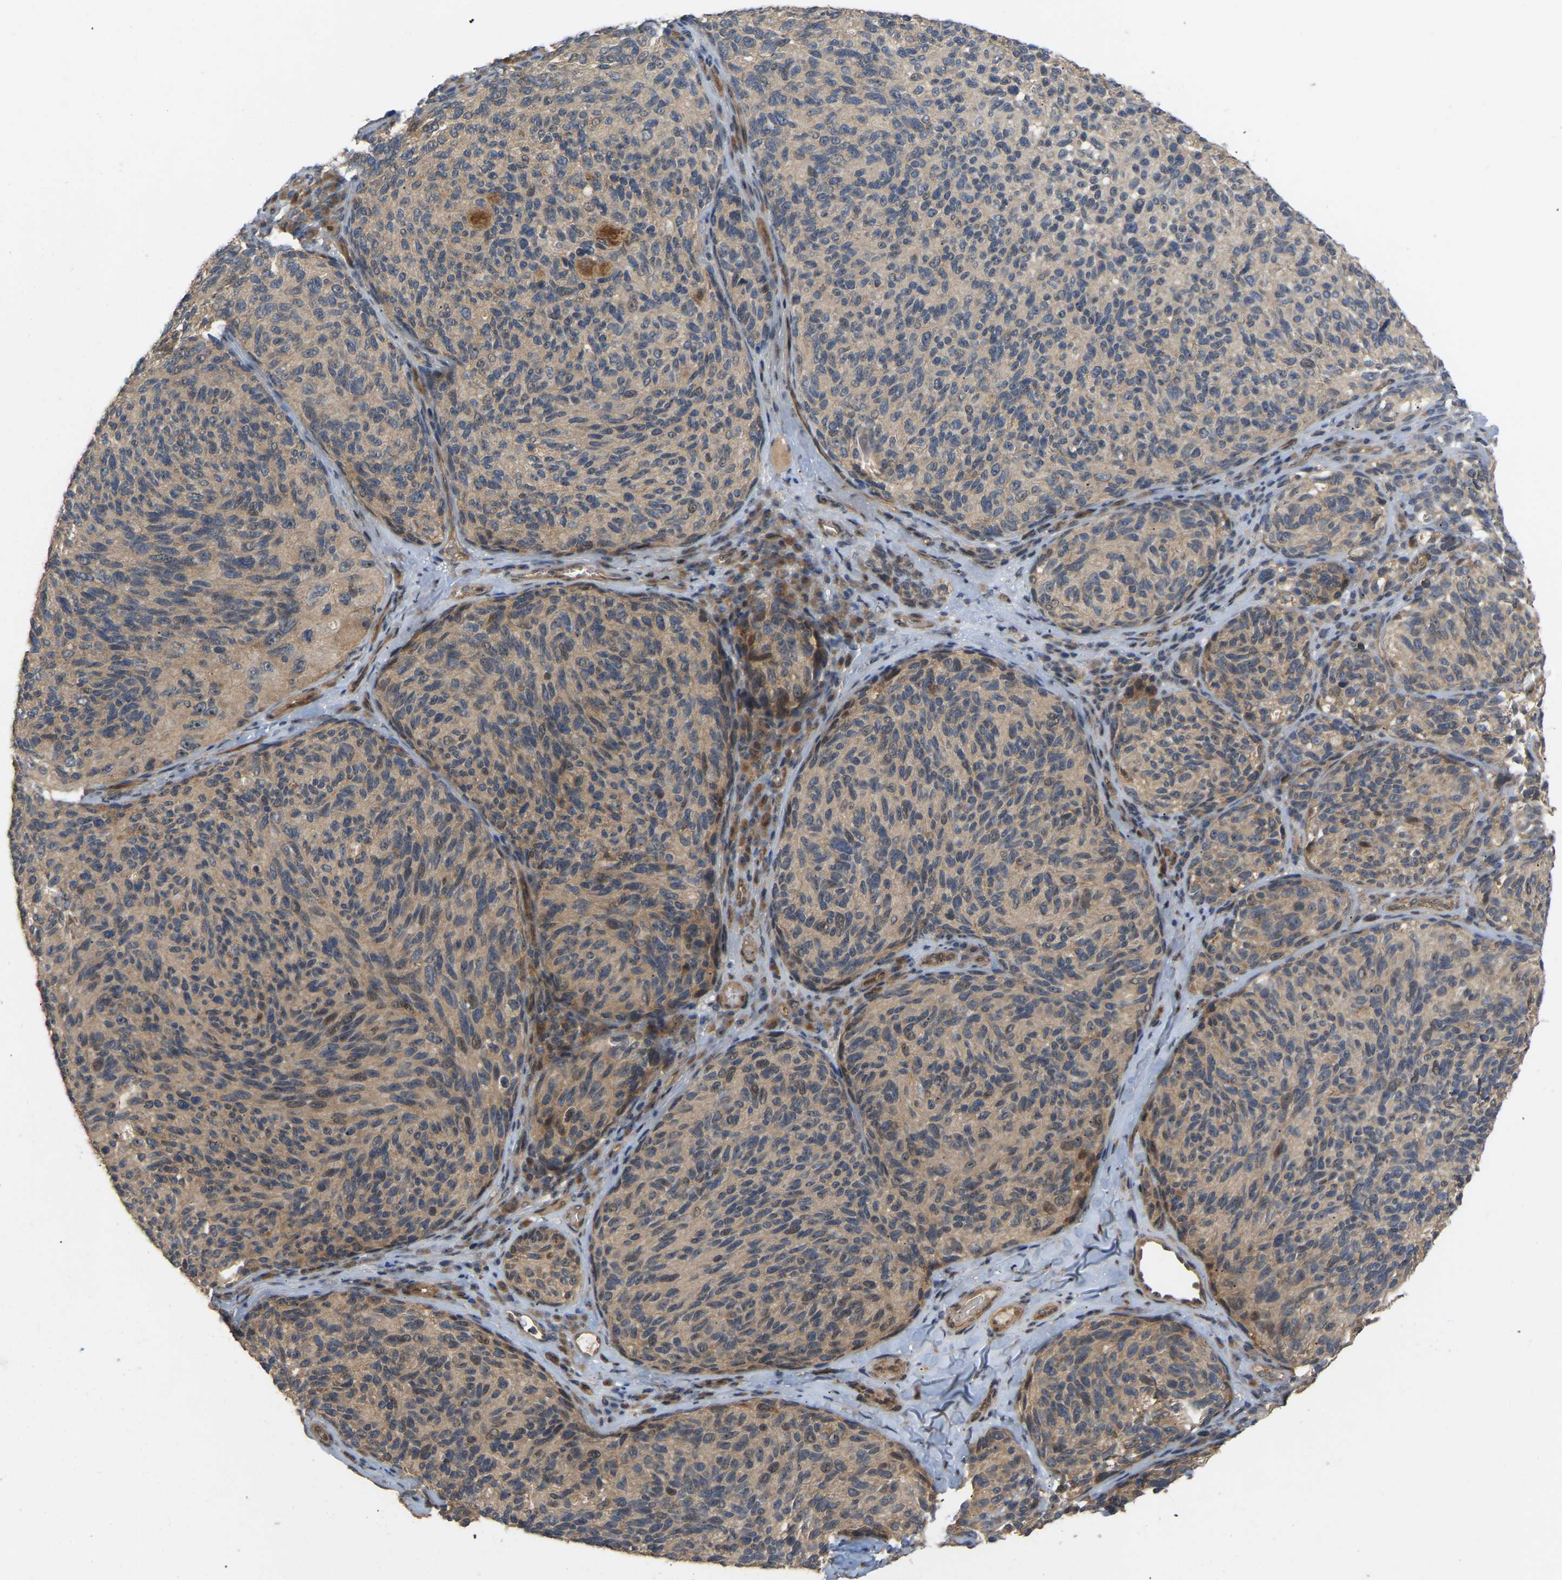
{"staining": {"intensity": "weak", "quantity": ">75%", "location": "cytoplasmic/membranous,nuclear"}, "tissue": "melanoma", "cell_type": "Tumor cells", "image_type": "cancer", "snomed": [{"axis": "morphology", "description": "Malignant melanoma, NOS"}, {"axis": "topography", "description": "Skin"}], "caption": "Immunohistochemical staining of human melanoma displays weak cytoplasmic/membranous and nuclear protein expression in approximately >75% of tumor cells.", "gene": "LIMK2", "patient": {"sex": "female", "age": 73}}